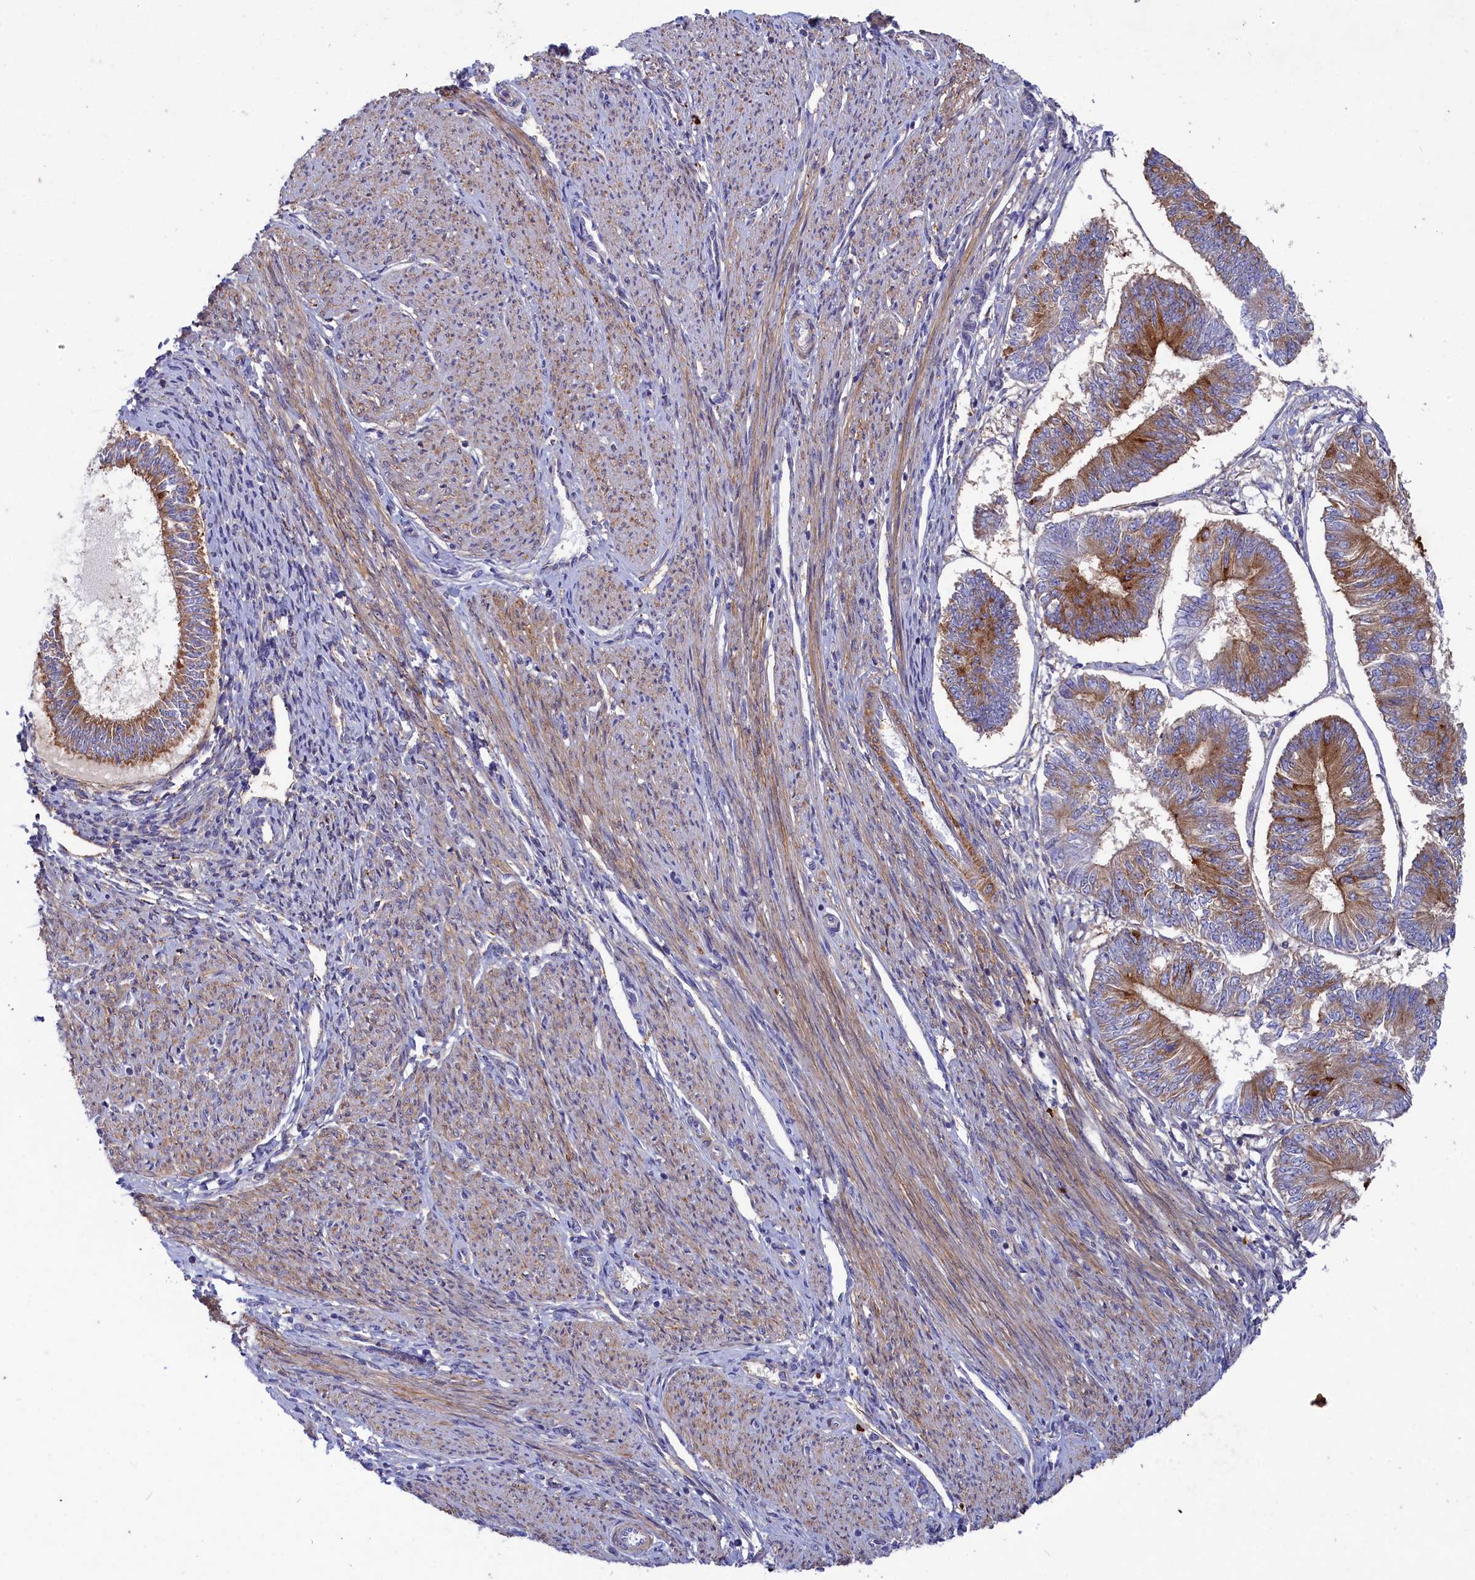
{"staining": {"intensity": "moderate", "quantity": ">75%", "location": "cytoplasmic/membranous"}, "tissue": "endometrial cancer", "cell_type": "Tumor cells", "image_type": "cancer", "snomed": [{"axis": "morphology", "description": "Adenocarcinoma, NOS"}, {"axis": "topography", "description": "Endometrium"}], "caption": "Endometrial cancer stained for a protein reveals moderate cytoplasmic/membranous positivity in tumor cells.", "gene": "SCAMP4", "patient": {"sex": "female", "age": 58}}